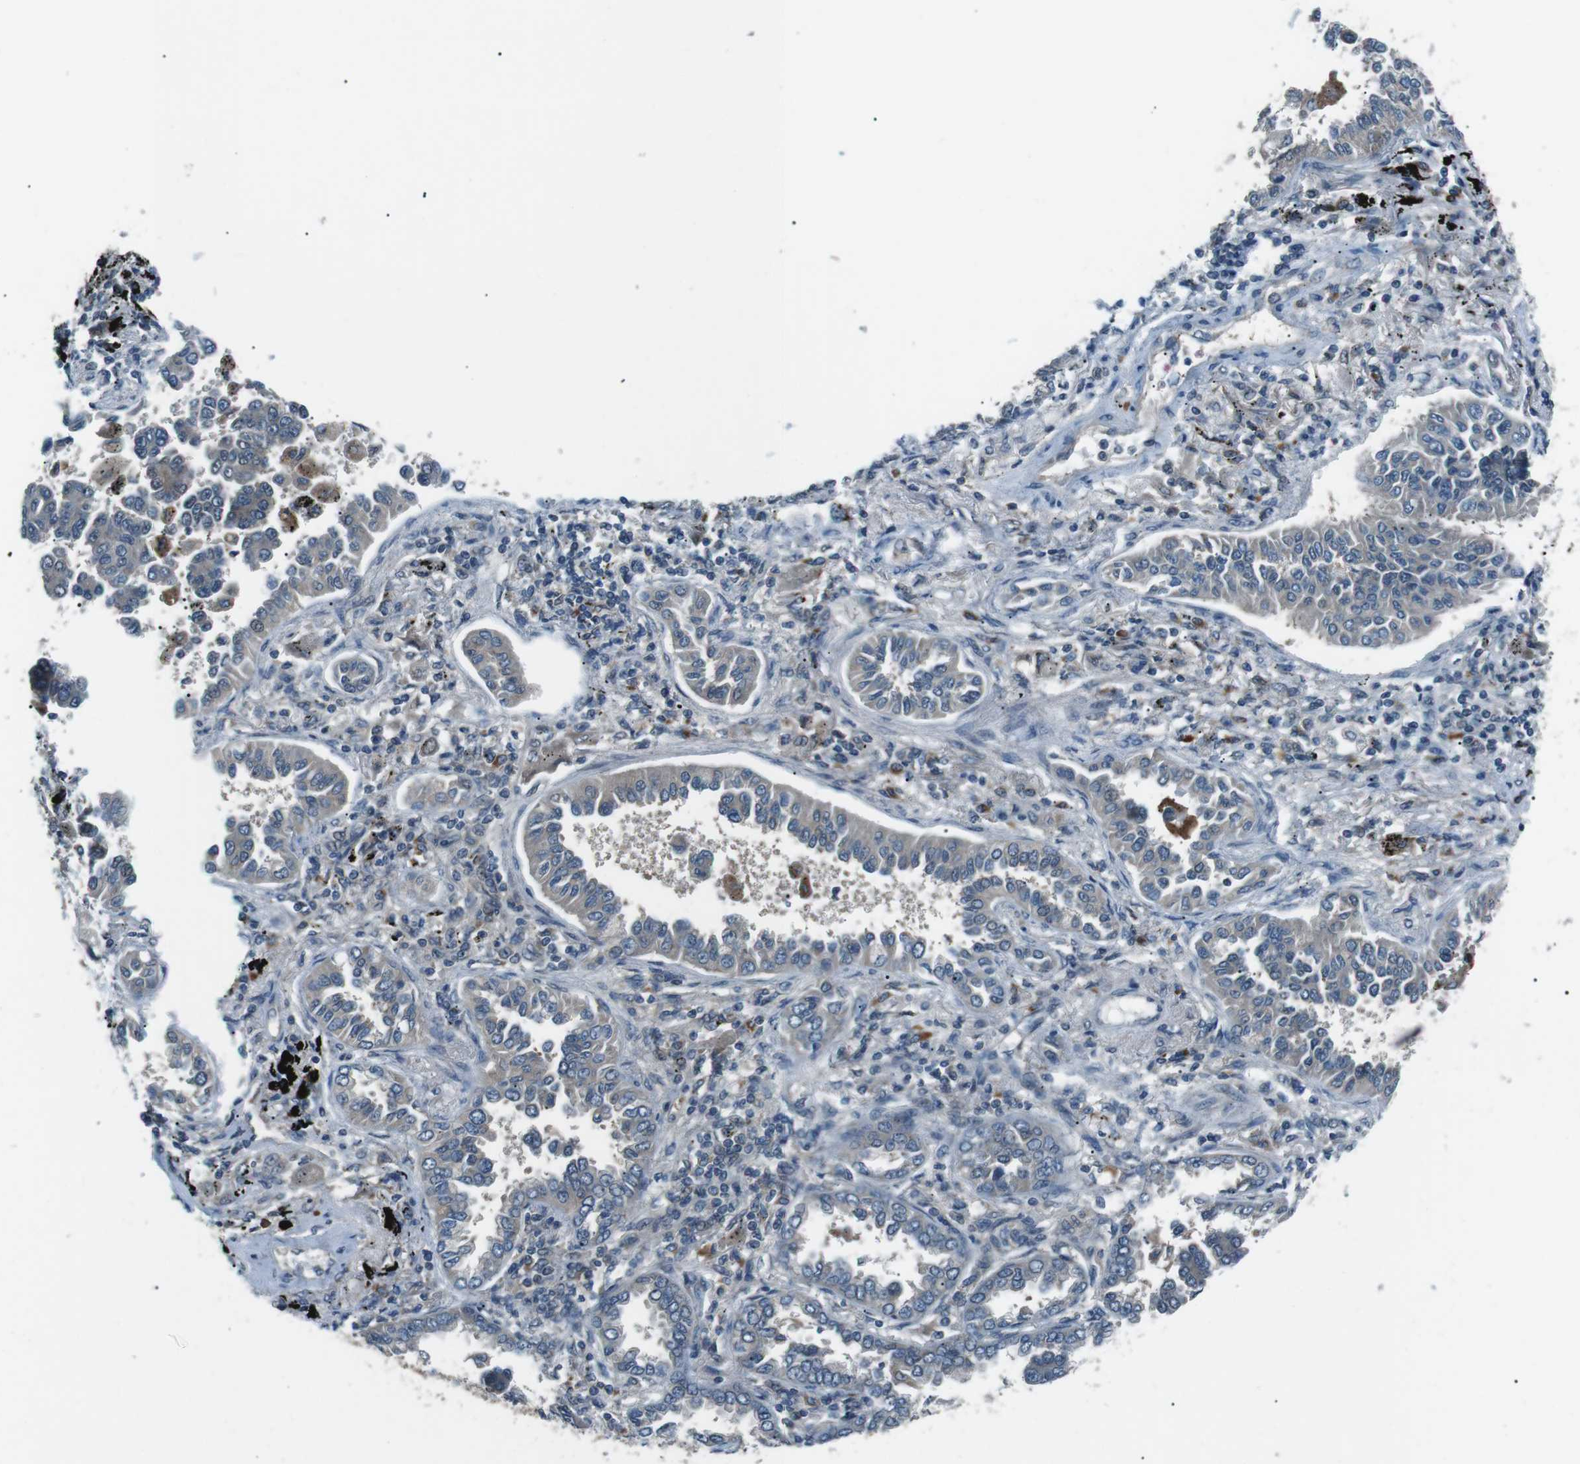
{"staining": {"intensity": "negative", "quantity": "none", "location": "none"}, "tissue": "lung cancer", "cell_type": "Tumor cells", "image_type": "cancer", "snomed": [{"axis": "morphology", "description": "Normal tissue, NOS"}, {"axis": "morphology", "description": "Adenocarcinoma, NOS"}, {"axis": "topography", "description": "Lung"}], "caption": "Tumor cells are negative for brown protein staining in adenocarcinoma (lung).", "gene": "LRIG2", "patient": {"sex": "male", "age": 59}}